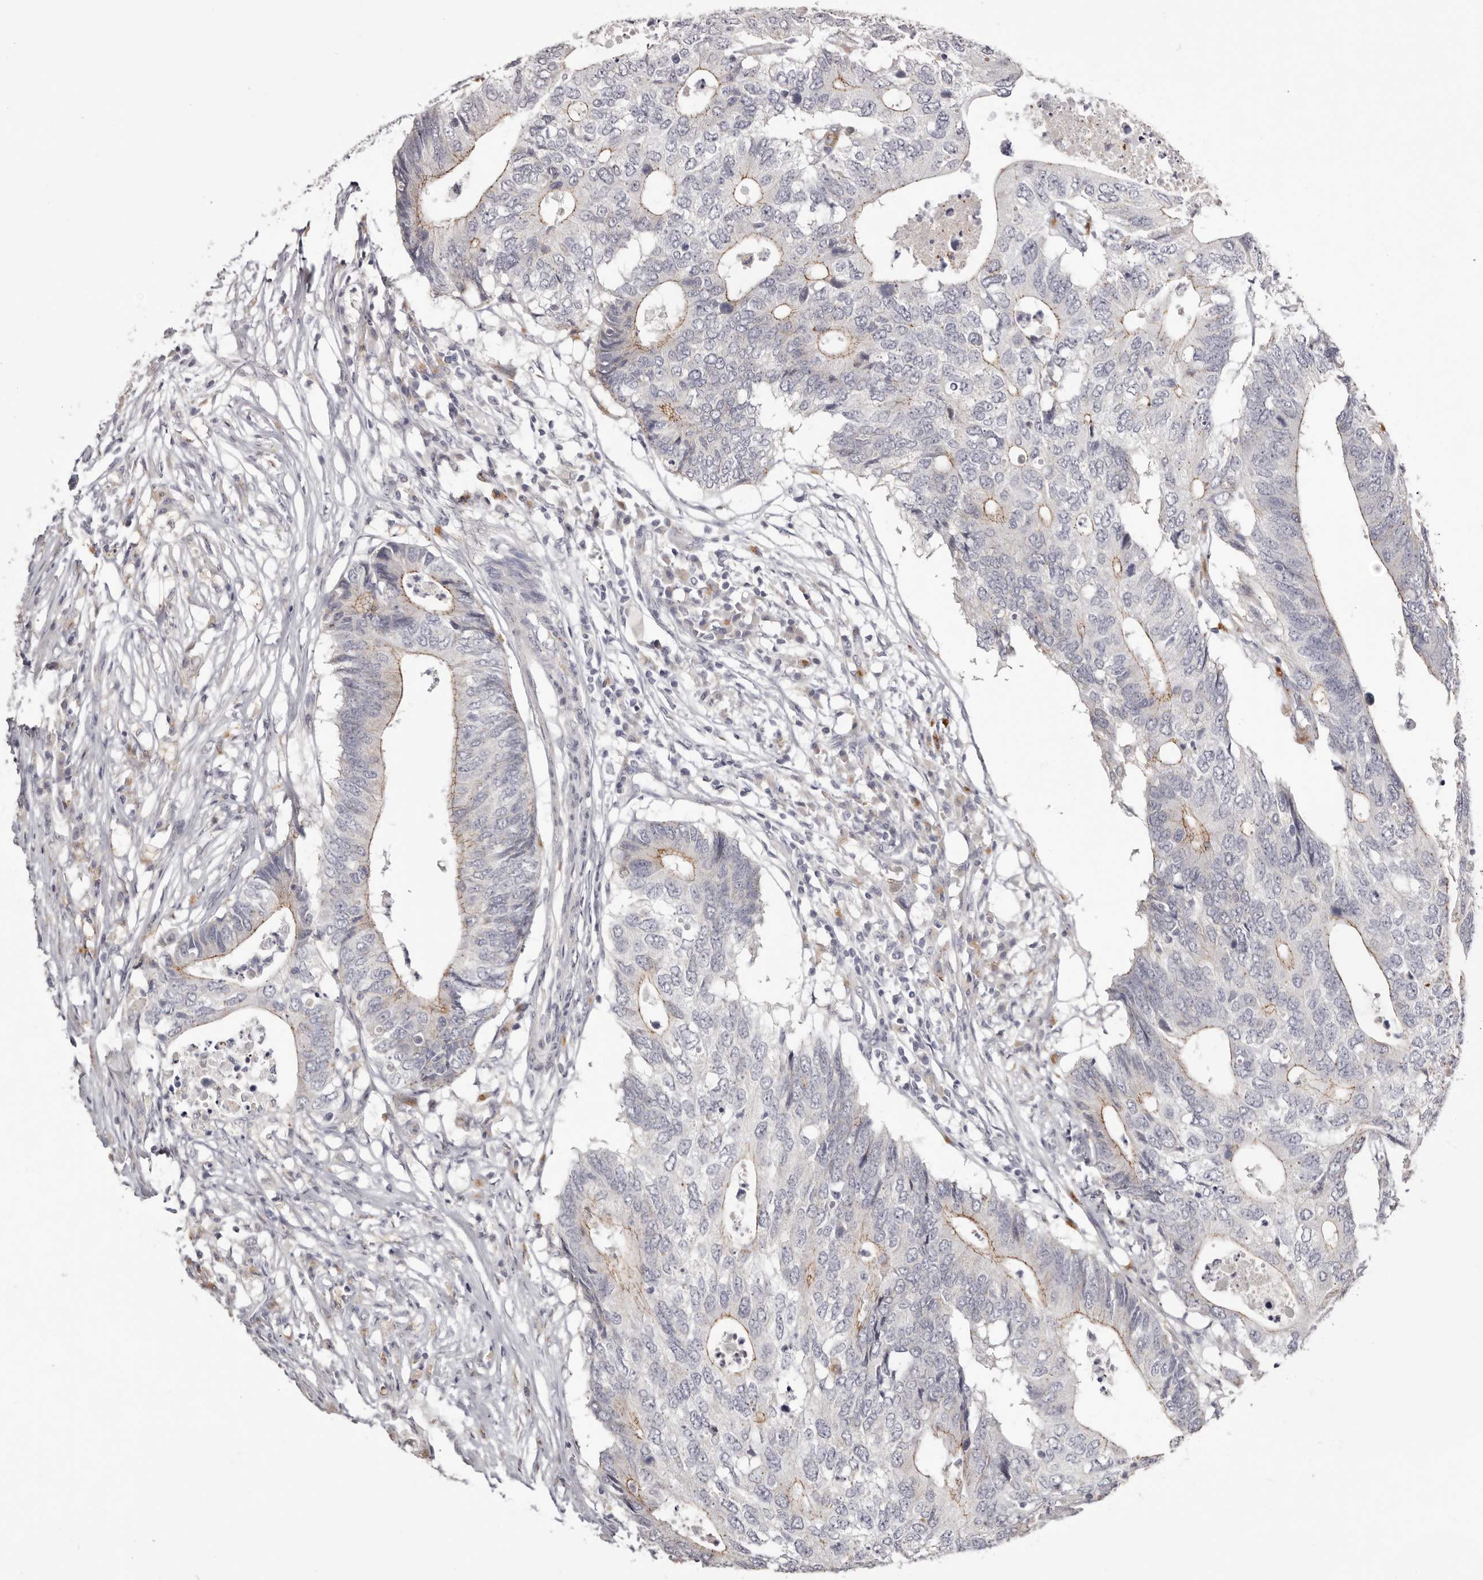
{"staining": {"intensity": "moderate", "quantity": "<25%", "location": "cytoplasmic/membranous"}, "tissue": "colorectal cancer", "cell_type": "Tumor cells", "image_type": "cancer", "snomed": [{"axis": "morphology", "description": "Adenocarcinoma, NOS"}, {"axis": "topography", "description": "Colon"}], "caption": "This histopathology image reveals colorectal cancer (adenocarcinoma) stained with IHC to label a protein in brown. The cytoplasmic/membranous of tumor cells show moderate positivity for the protein. Nuclei are counter-stained blue.", "gene": "PCDHB6", "patient": {"sex": "male", "age": 71}}